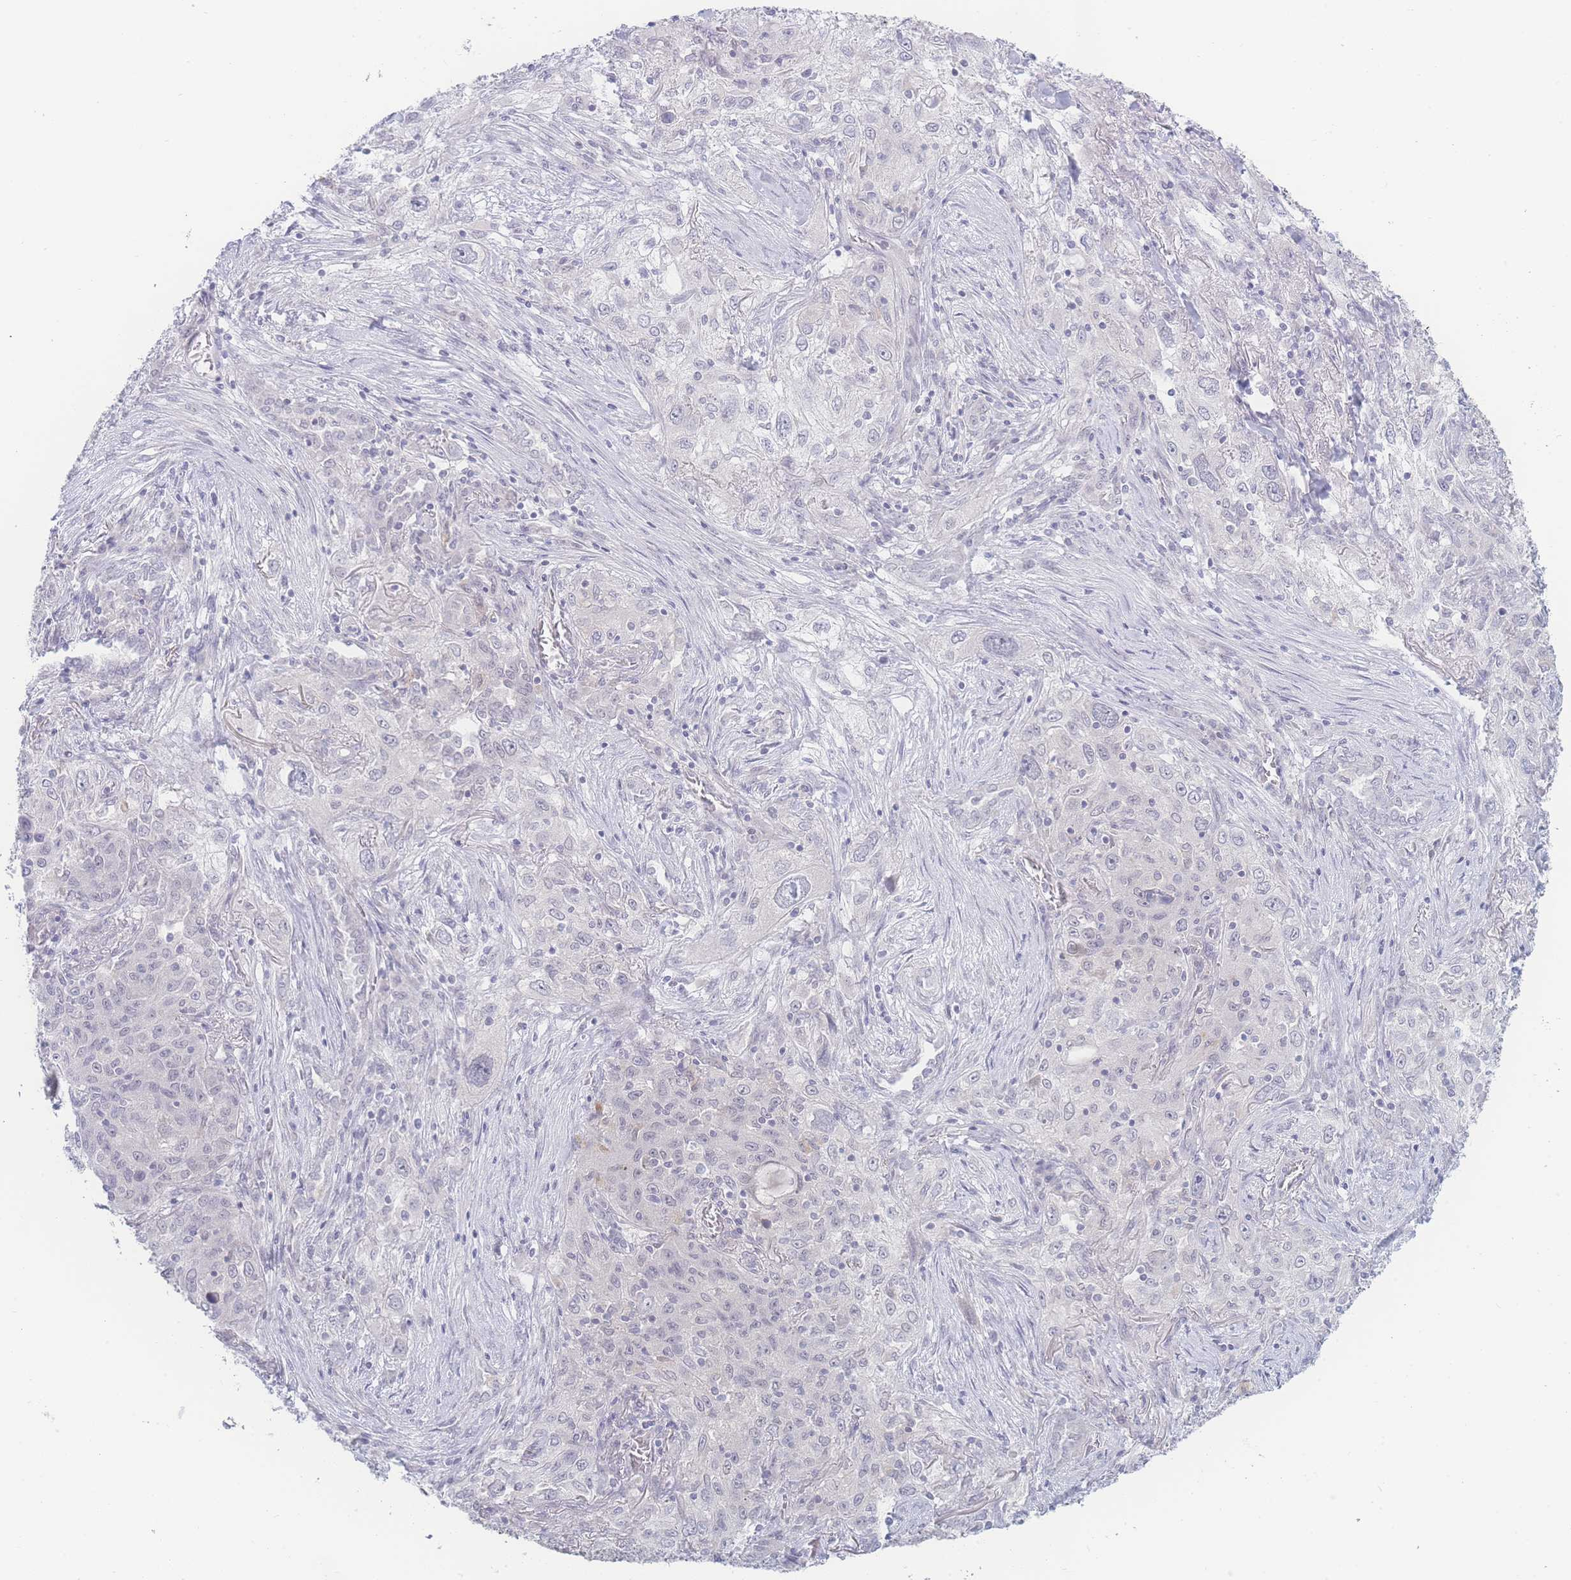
{"staining": {"intensity": "negative", "quantity": "none", "location": "none"}, "tissue": "lung cancer", "cell_type": "Tumor cells", "image_type": "cancer", "snomed": [{"axis": "morphology", "description": "Squamous cell carcinoma, NOS"}, {"axis": "topography", "description": "Lung"}], "caption": "An image of human lung cancer is negative for staining in tumor cells.", "gene": "PRSS22", "patient": {"sex": "female", "age": 69}}